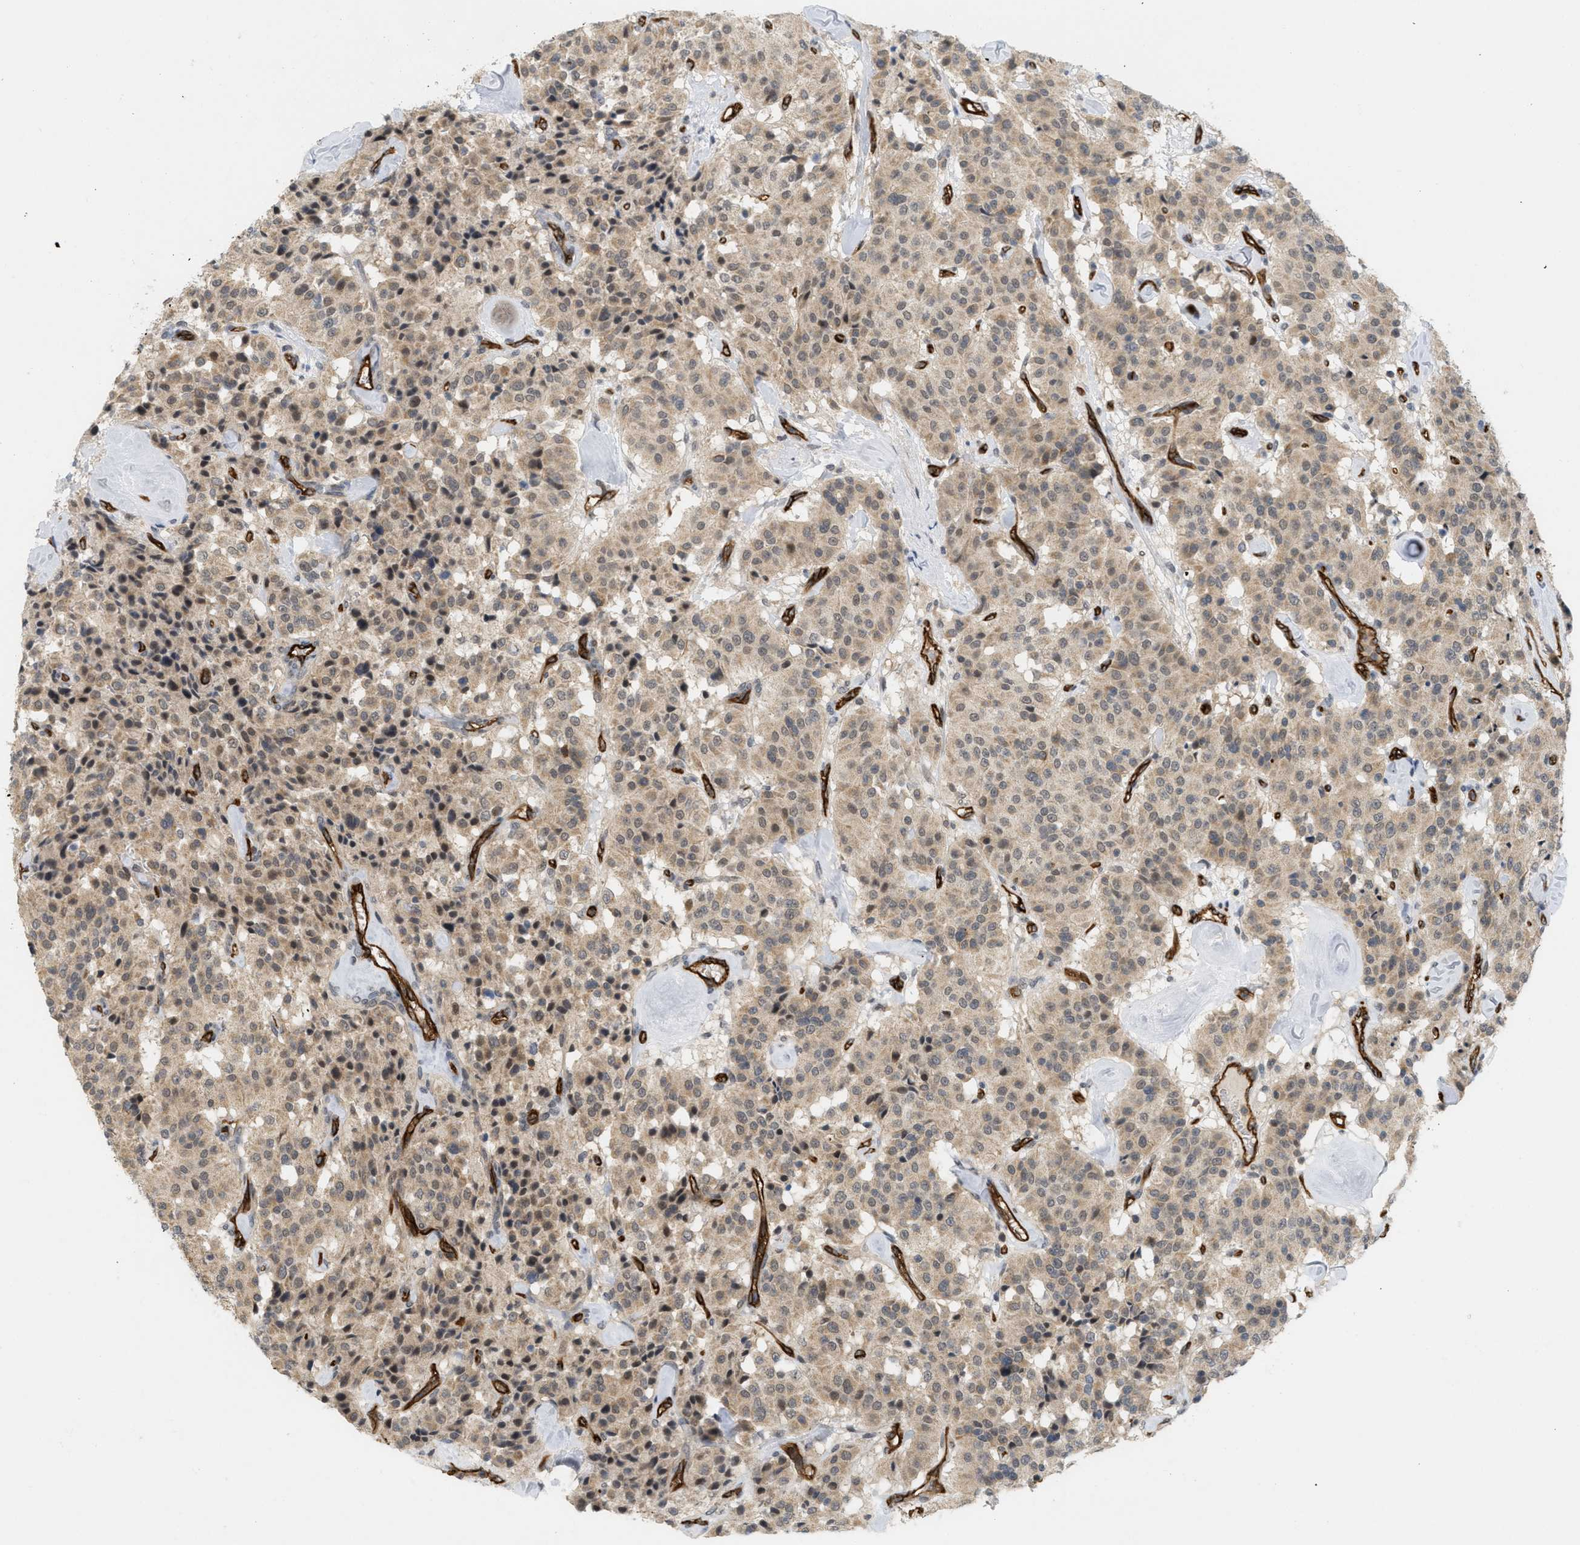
{"staining": {"intensity": "moderate", "quantity": ">75%", "location": "cytoplasmic/membranous"}, "tissue": "carcinoid", "cell_type": "Tumor cells", "image_type": "cancer", "snomed": [{"axis": "morphology", "description": "Carcinoid, malignant, NOS"}, {"axis": "topography", "description": "Lung"}], "caption": "This micrograph displays carcinoid (malignant) stained with immunohistochemistry (IHC) to label a protein in brown. The cytoplasmic/membranous of tumor cells show moderate positivity for the protein. Nuclei are counter-stained blue.", "gene": "PALMD", "patient": {"sex": "male", "age": 30}}